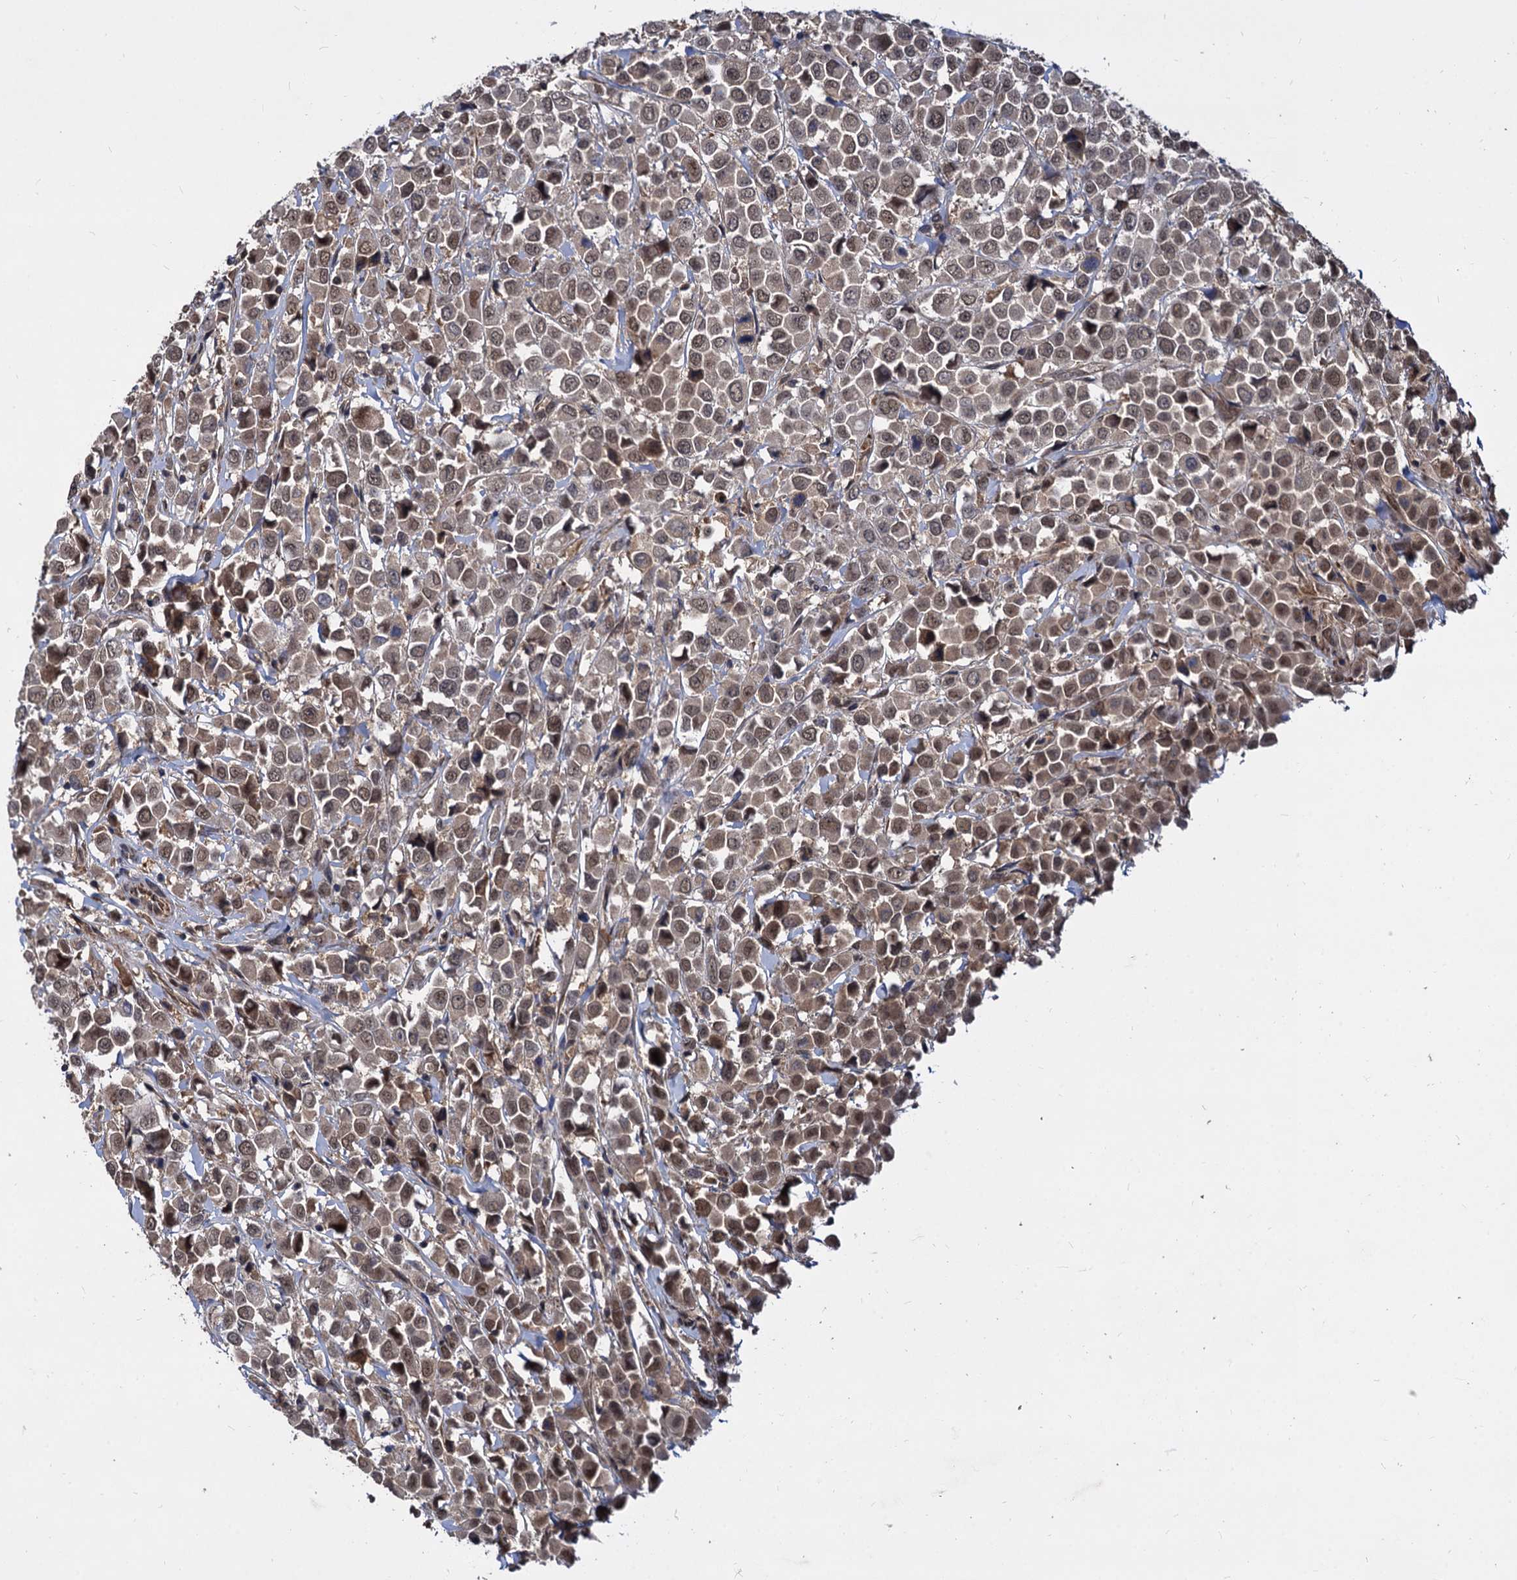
{"staining": {"intensity": "moderate", "quantity": ">75%", "location": "cytoplasmic/membranous,nuclear"}, "tissue": "breast cancer", "cell_type": "Tumor cells", "image_type": "cancer", "snomed": [{"axis": "morphology", "description": "Duct carcinoma"}, {"axis": "topography", "description": "Breast"}], "caption": "Intraductal carcinoma (breast) stained for a protein (brown) displays moderate cytoplasmic/membranous and nuclear positive positivity in approximately >75% of tumor cells.", "gene": "PSMD4", "patient": {"sex": "female", "age": 61}}